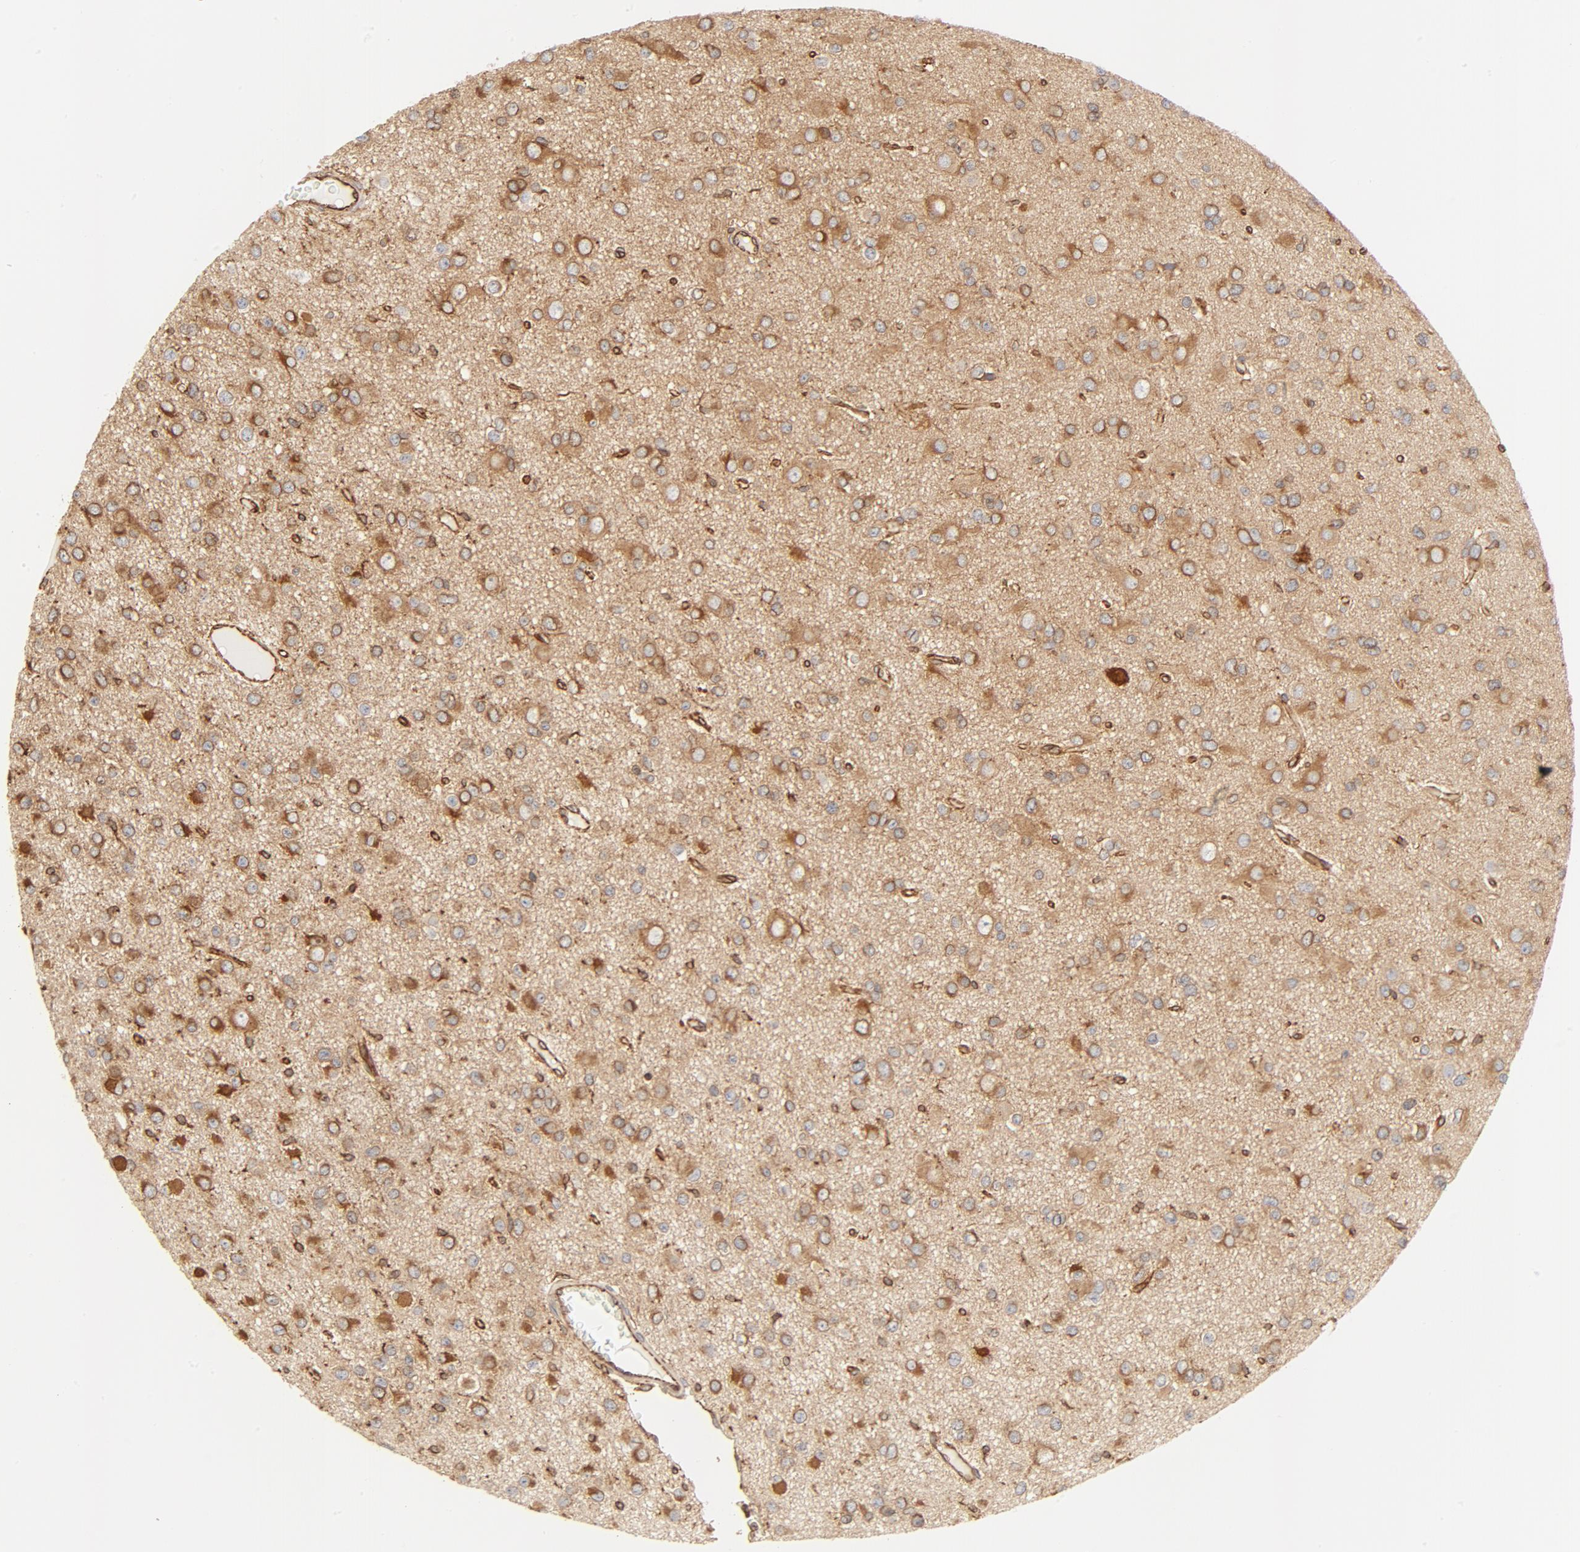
{"staining": {"intensity": "moderate", "quantity": ">75%", "location": "cytoplasmic/membranous"}, "tissue": "glioma", "cell_type": "Tumor cells", "image_type": "cancer", "snomed": [{"axis": "morphology", "description": "Glioma, malignant, Low grade"}, {"axis": "topography", "description": "Brain"}], "caption": "Immunohistochemistry histopathology image of neoplastic tissue: human malignant low-grade glioma stained using immunohistochemistry (IHC) reveals medium levels of moderate protein expression localized specifically in the cytoplasmic/membranous of tumor cells, appearing as a cytoplasmic/membranous brown color.", "gene": "BCAP31", "patient": {"sex": "male", "age": 42}}